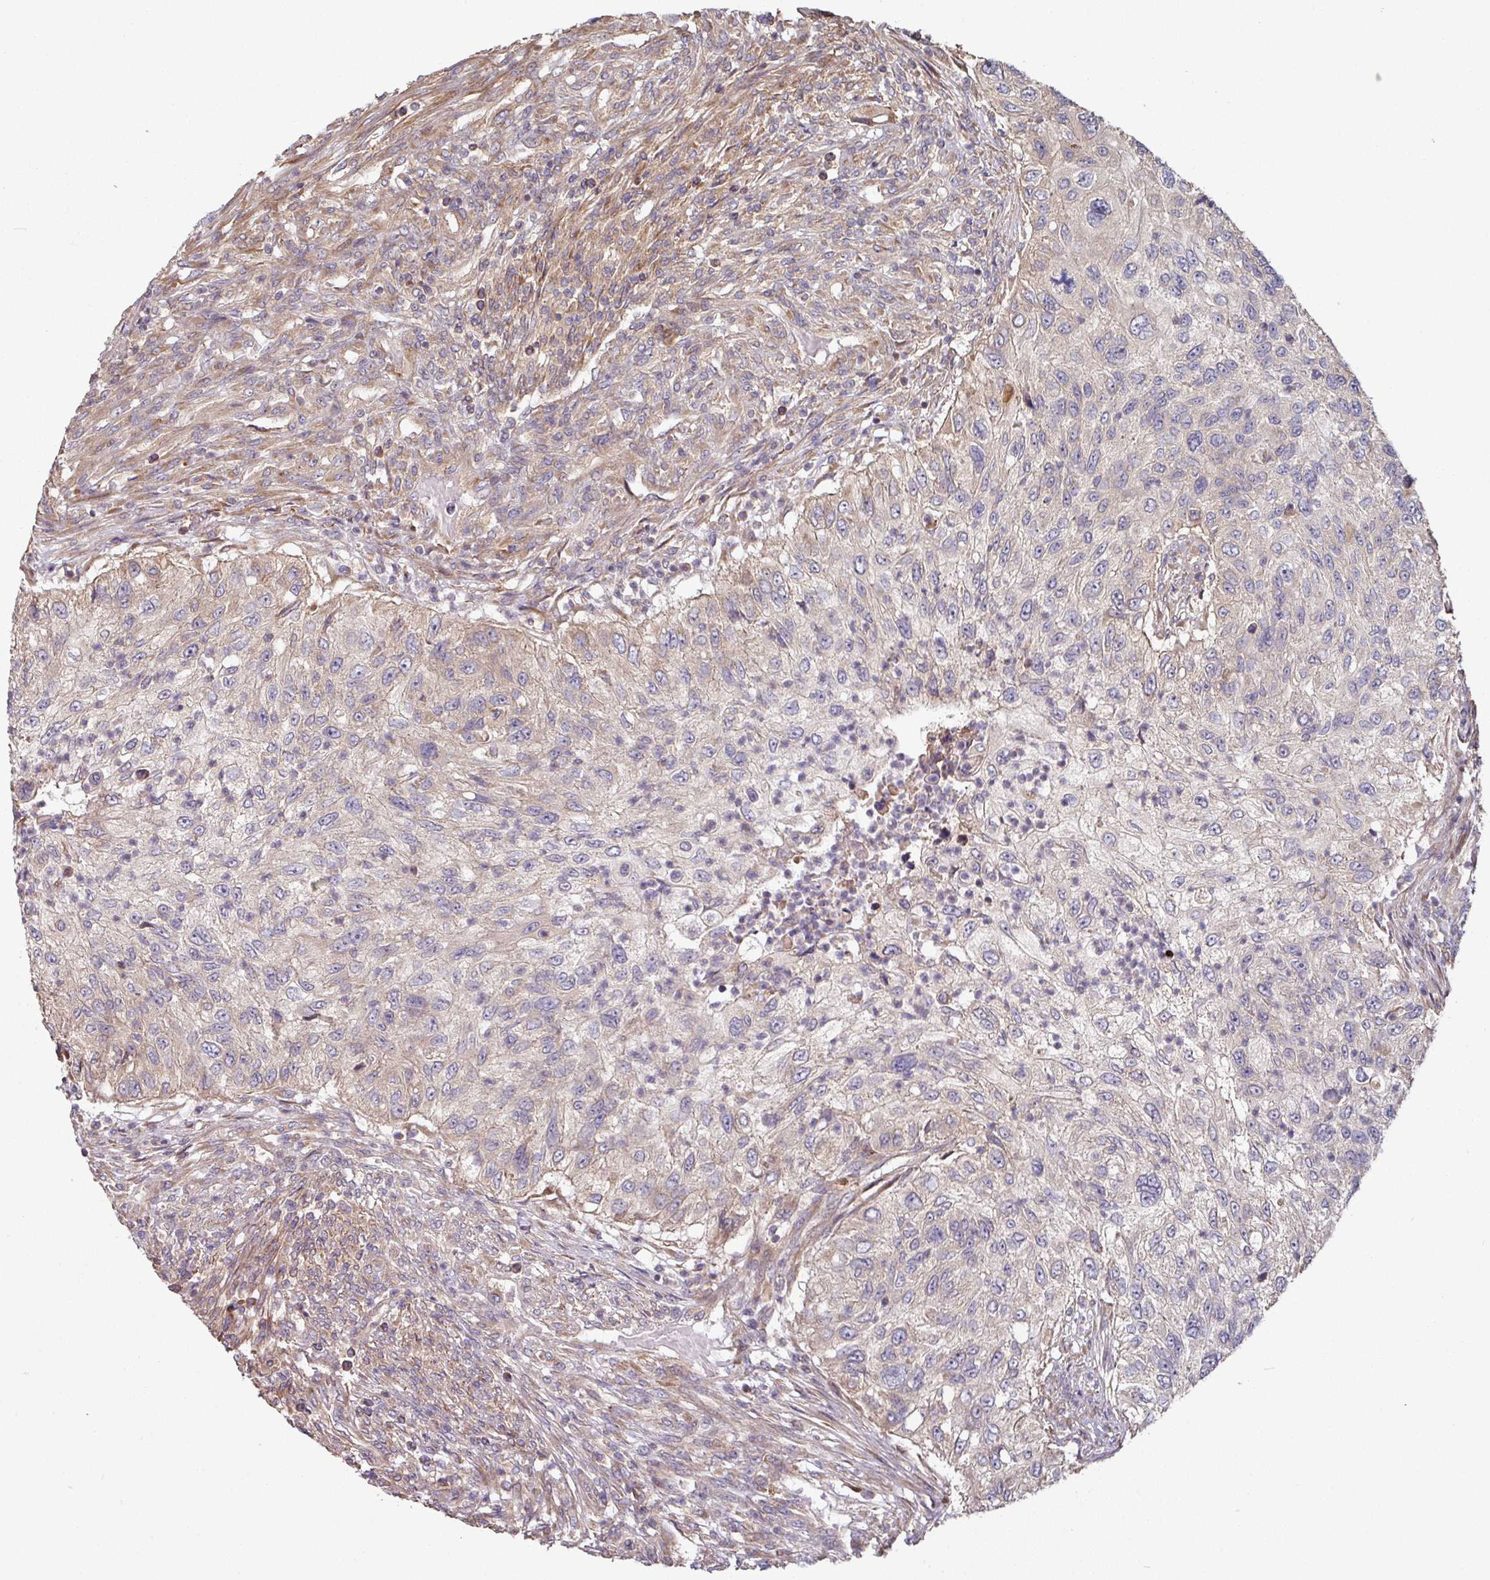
{"staining": {"intensity": "weak", "quantity": "<25%", "location": "cytoplasmic/membranous"}, "tissue": "urothelial cancer", "cell_type": "Tumor cells", "image_type": "cancer", "snomed": [{"axis": "morphology", "description": "Urothelial carcinoma, High grade"}, {"axis": "topography", "description": "Urinary bladder"}], "caption": "Protein analysis of urothelial cancer reveals no significant expression in tumor cells.", "gene": "SIK1", "patient": {"sex": "female", "age": 60}}